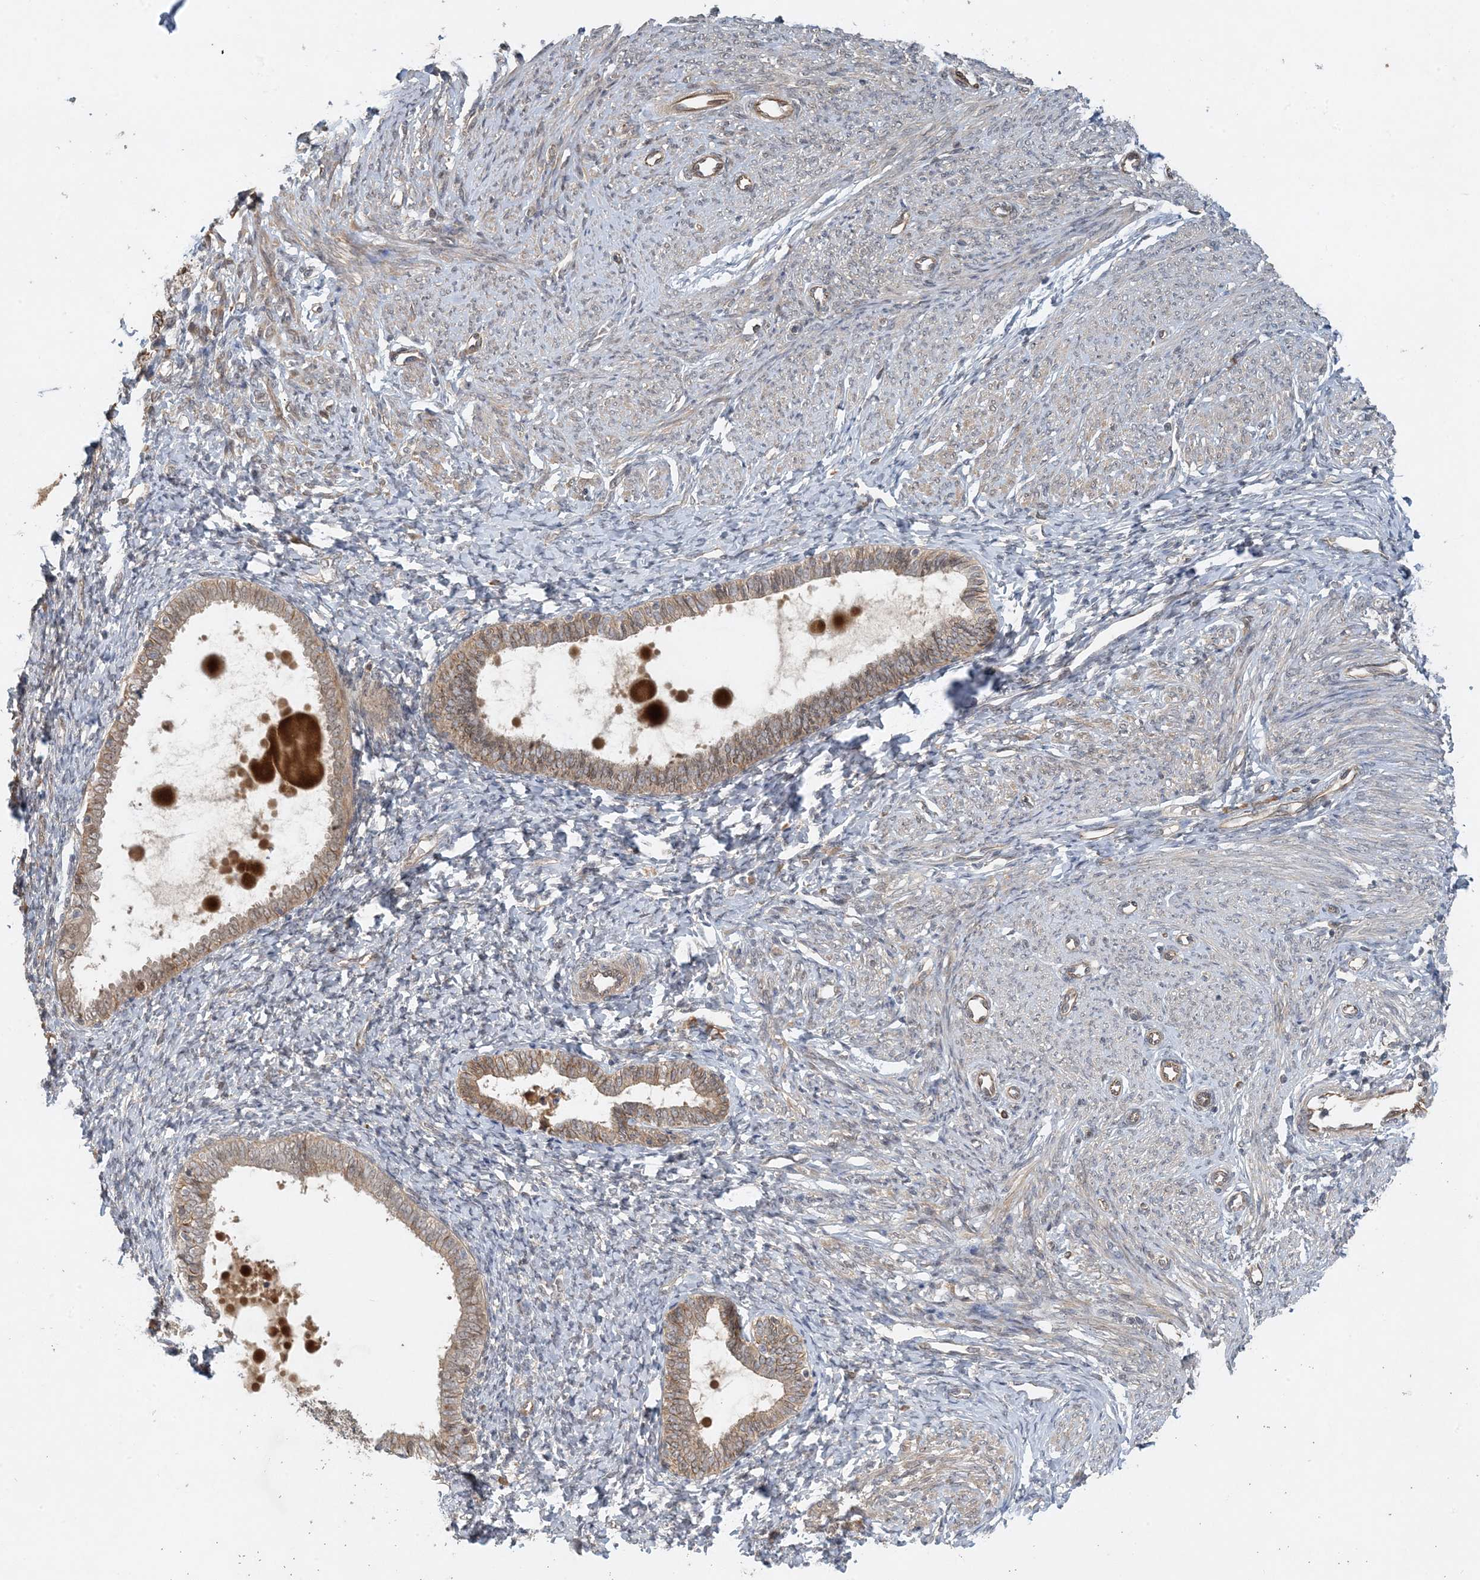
{"staining": {"intensity": "weak", "quantity": "25%-75%", "location": "cytoplasmic/membranous"}, "tissue": "endometrium", "cell_type": "Cells in endometrial stroma", "image_type": "normal", "snomed": [{"axis": "morphology", "description": "Normal tissue, NOS"}, {"axis": "topography", "description": "Endometrium"}], "caption": "IHC staining of unremarkable endometrium, which shows low levels of weak cytoplasmic/membranous expression in approximately 25%-75% of cells in endometrial stroma indicating weak cytoplasmic/membranous protein positivity. The staining was performed using DAB (brown) for protein detection and nuclei were counterstained in hematoxylin (blue).", "gene": "ZCCHC4", "patient": {"sex": "female", "age": 72}}